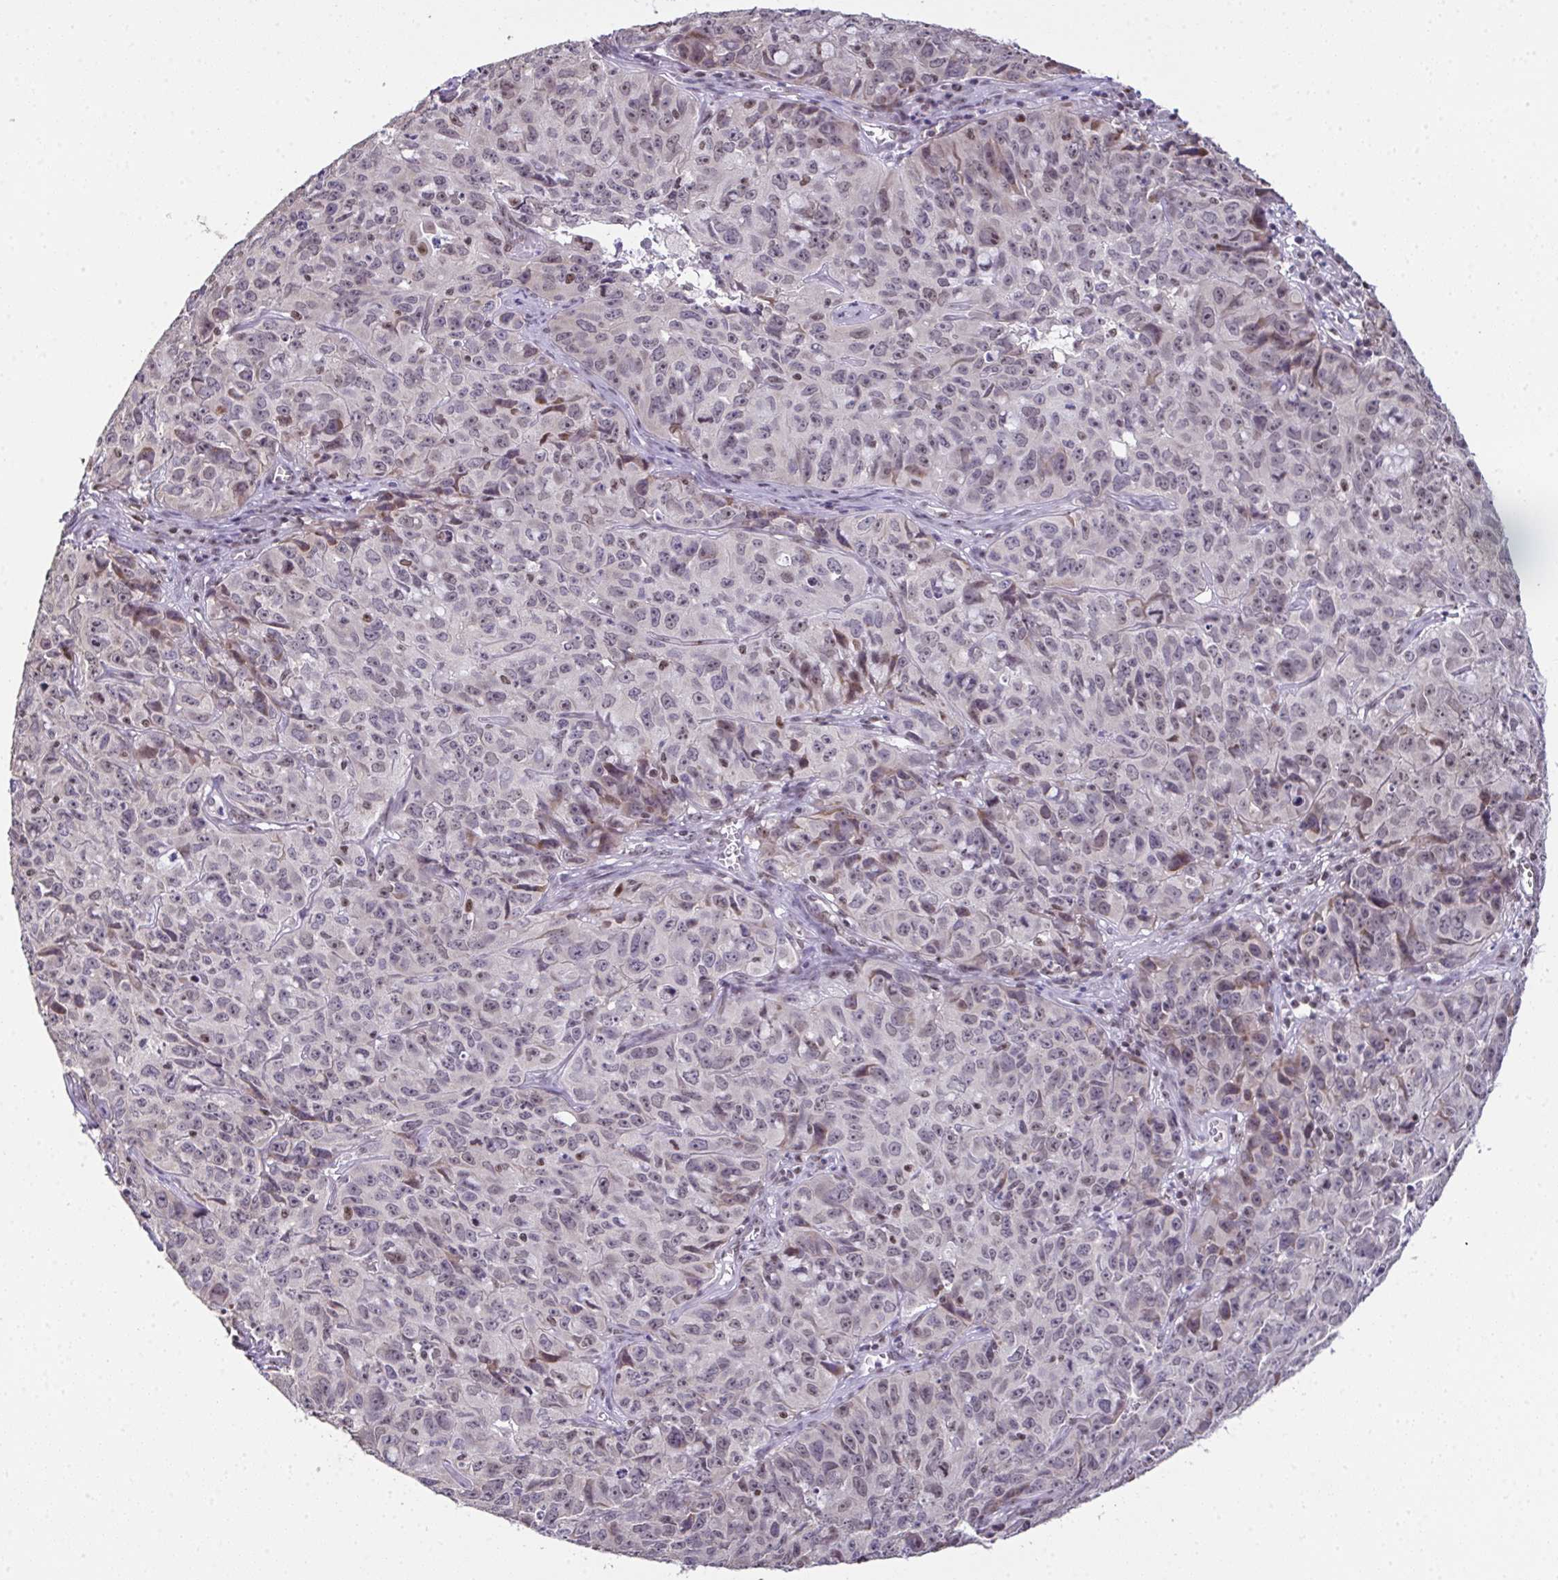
{"staining": {"intensity": "weak", "quantity": "25%-75%", "location": "nuclear"}, "tissue": "cervical cancer", "cell_type": "Tumor cells", "image_type": "cancer", "snomed": [{"axis": "morphology", "description": "Squamous cell carcinoma, NOS"}, {"axis": "topography", "description": "Cervix"}], "caption": "Weak nuclear positivity is present in about 25%-75% of tumor cells in squamous cell carcinoma (cervical).", "gene": "ZNF800", "patient": {"sex": "female", "age": 28}}